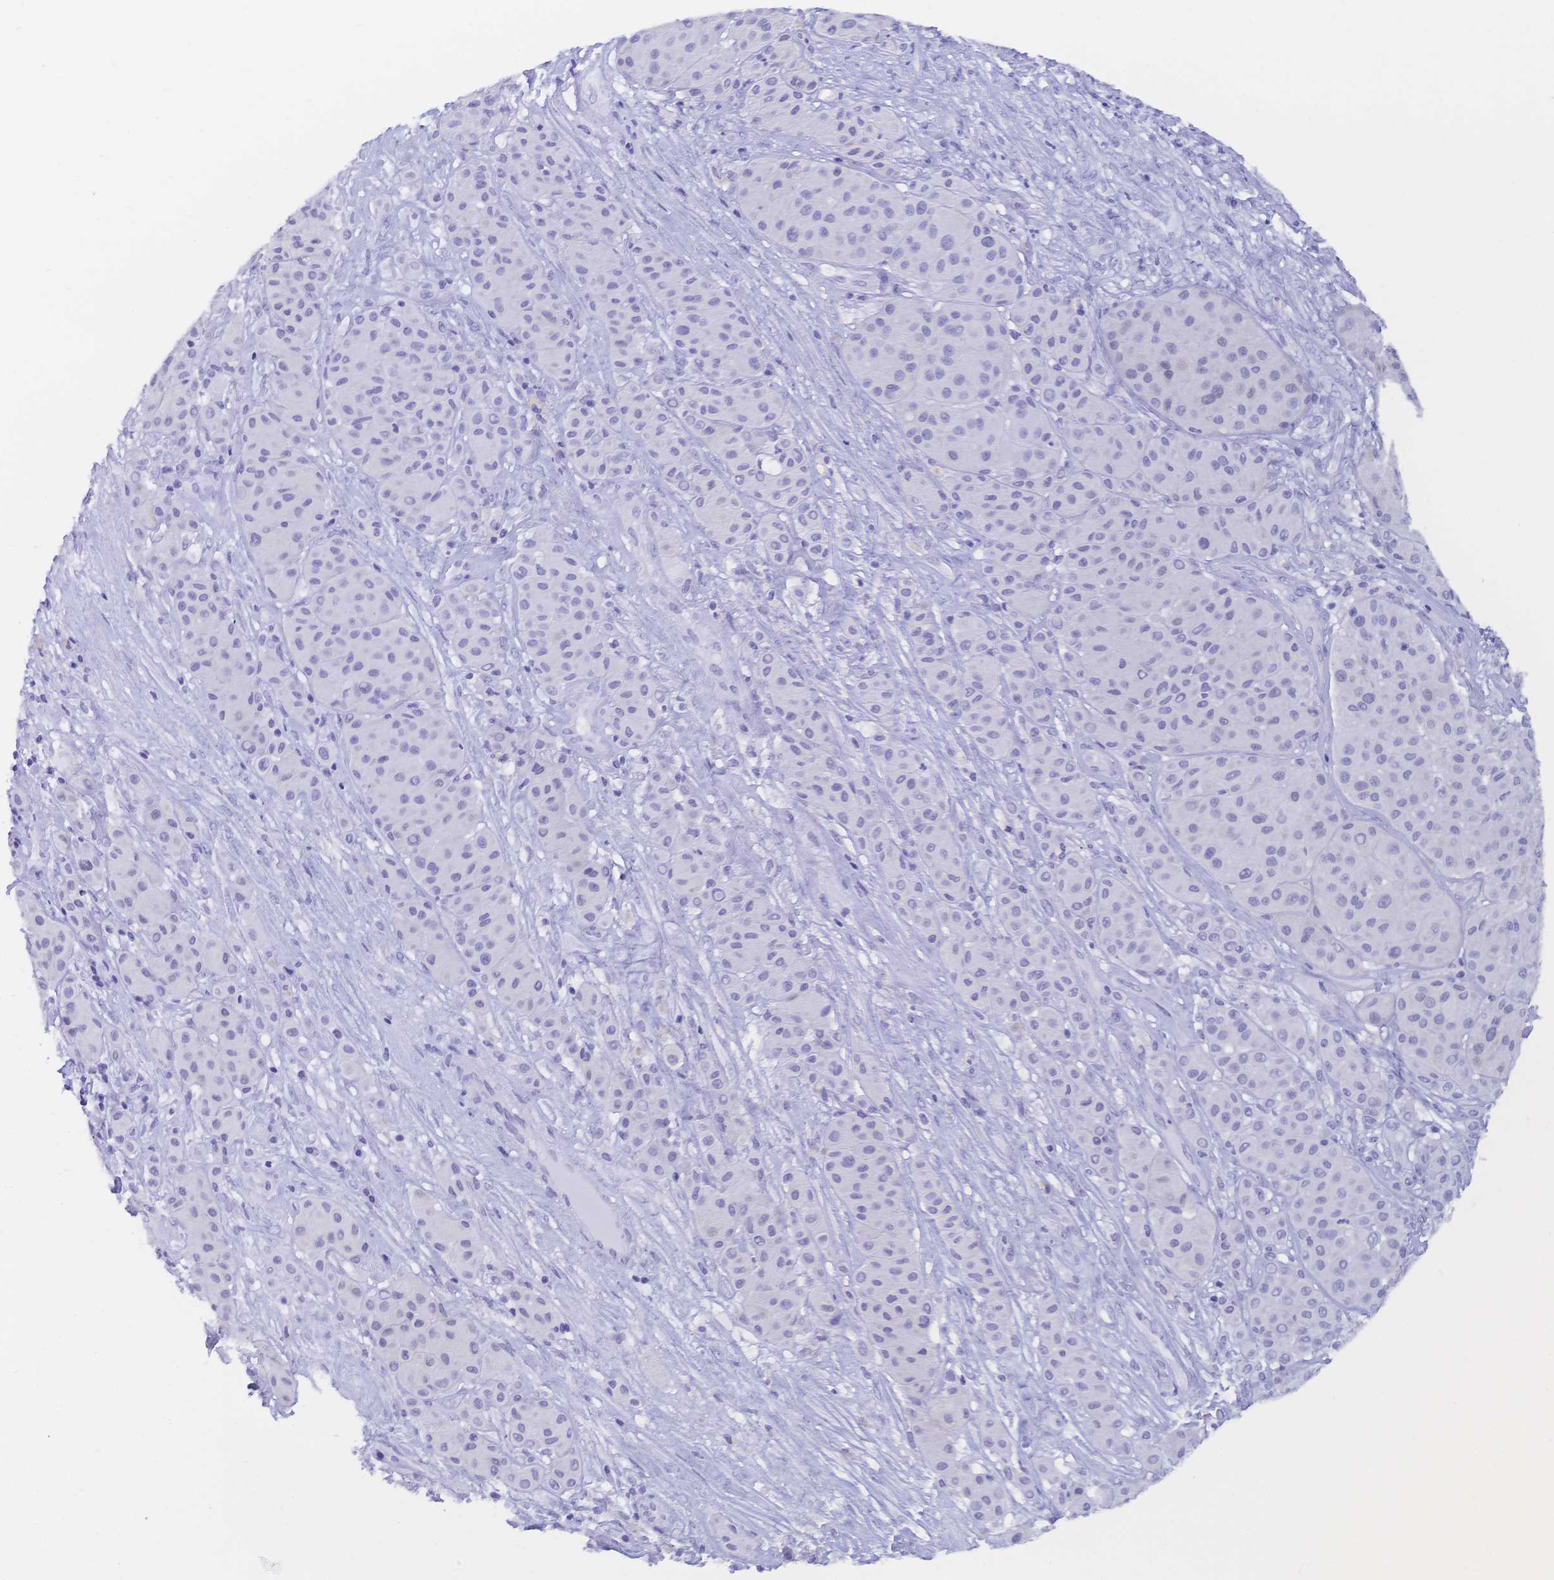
{"staining": {"intensity": "negative", "quantity": "none", "location": "none"}, "tissue": "melanoma", "cell_type": "Tumor cells", "image_type": "cancer", "snomed": [{"axis": "morphology", "description": "Malignant melanoma, Metastatic site"}, {"axis": "topography", "description": "Smooth muscle"}], "caption": "IHC of melanoma reveals no expression in tumor cells.", "gene": "MEP1B", "patient": {"sex": "male", "age": 41}}